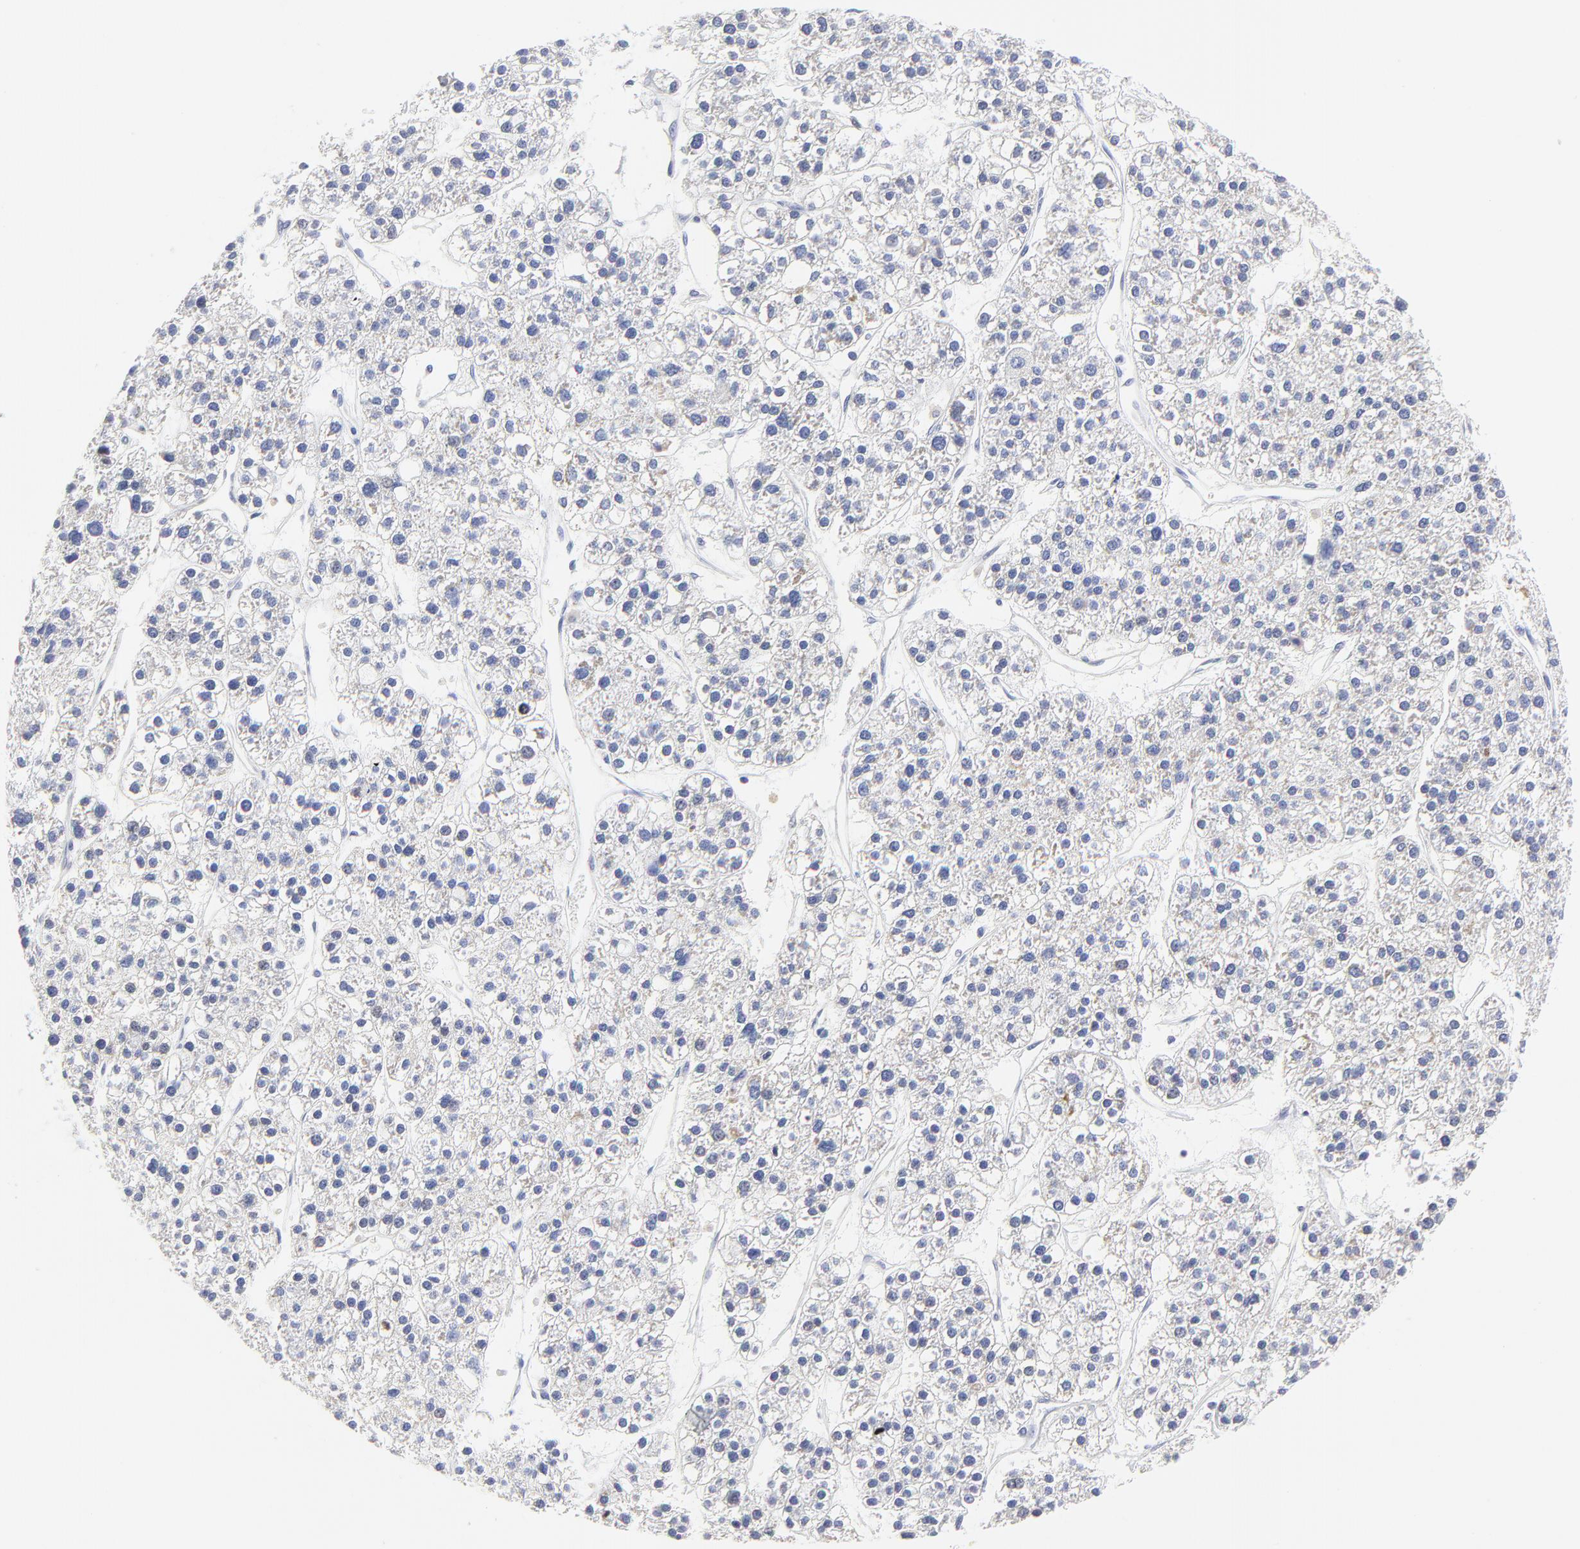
{"staining": {"intensity": "negative", "quantity": "none", "location": "none"}, "tissue": "liver cancer", "cell_type": "Tumor cells", "image_type": "cancer", "snomed": [{"axis": "morphology", "description": "Carcinoma, Hepatocellular, NOS"}, {"axis": "topography", "description": "Liver"}], "caption": "This is an immunohistochemistry (IHC) photomicrograph of human liver hepatocellular carcinoma. There is no positivity in tumor cells.", "gene": "NCAPH", "patient": {"sex": "female", "age": 85}}